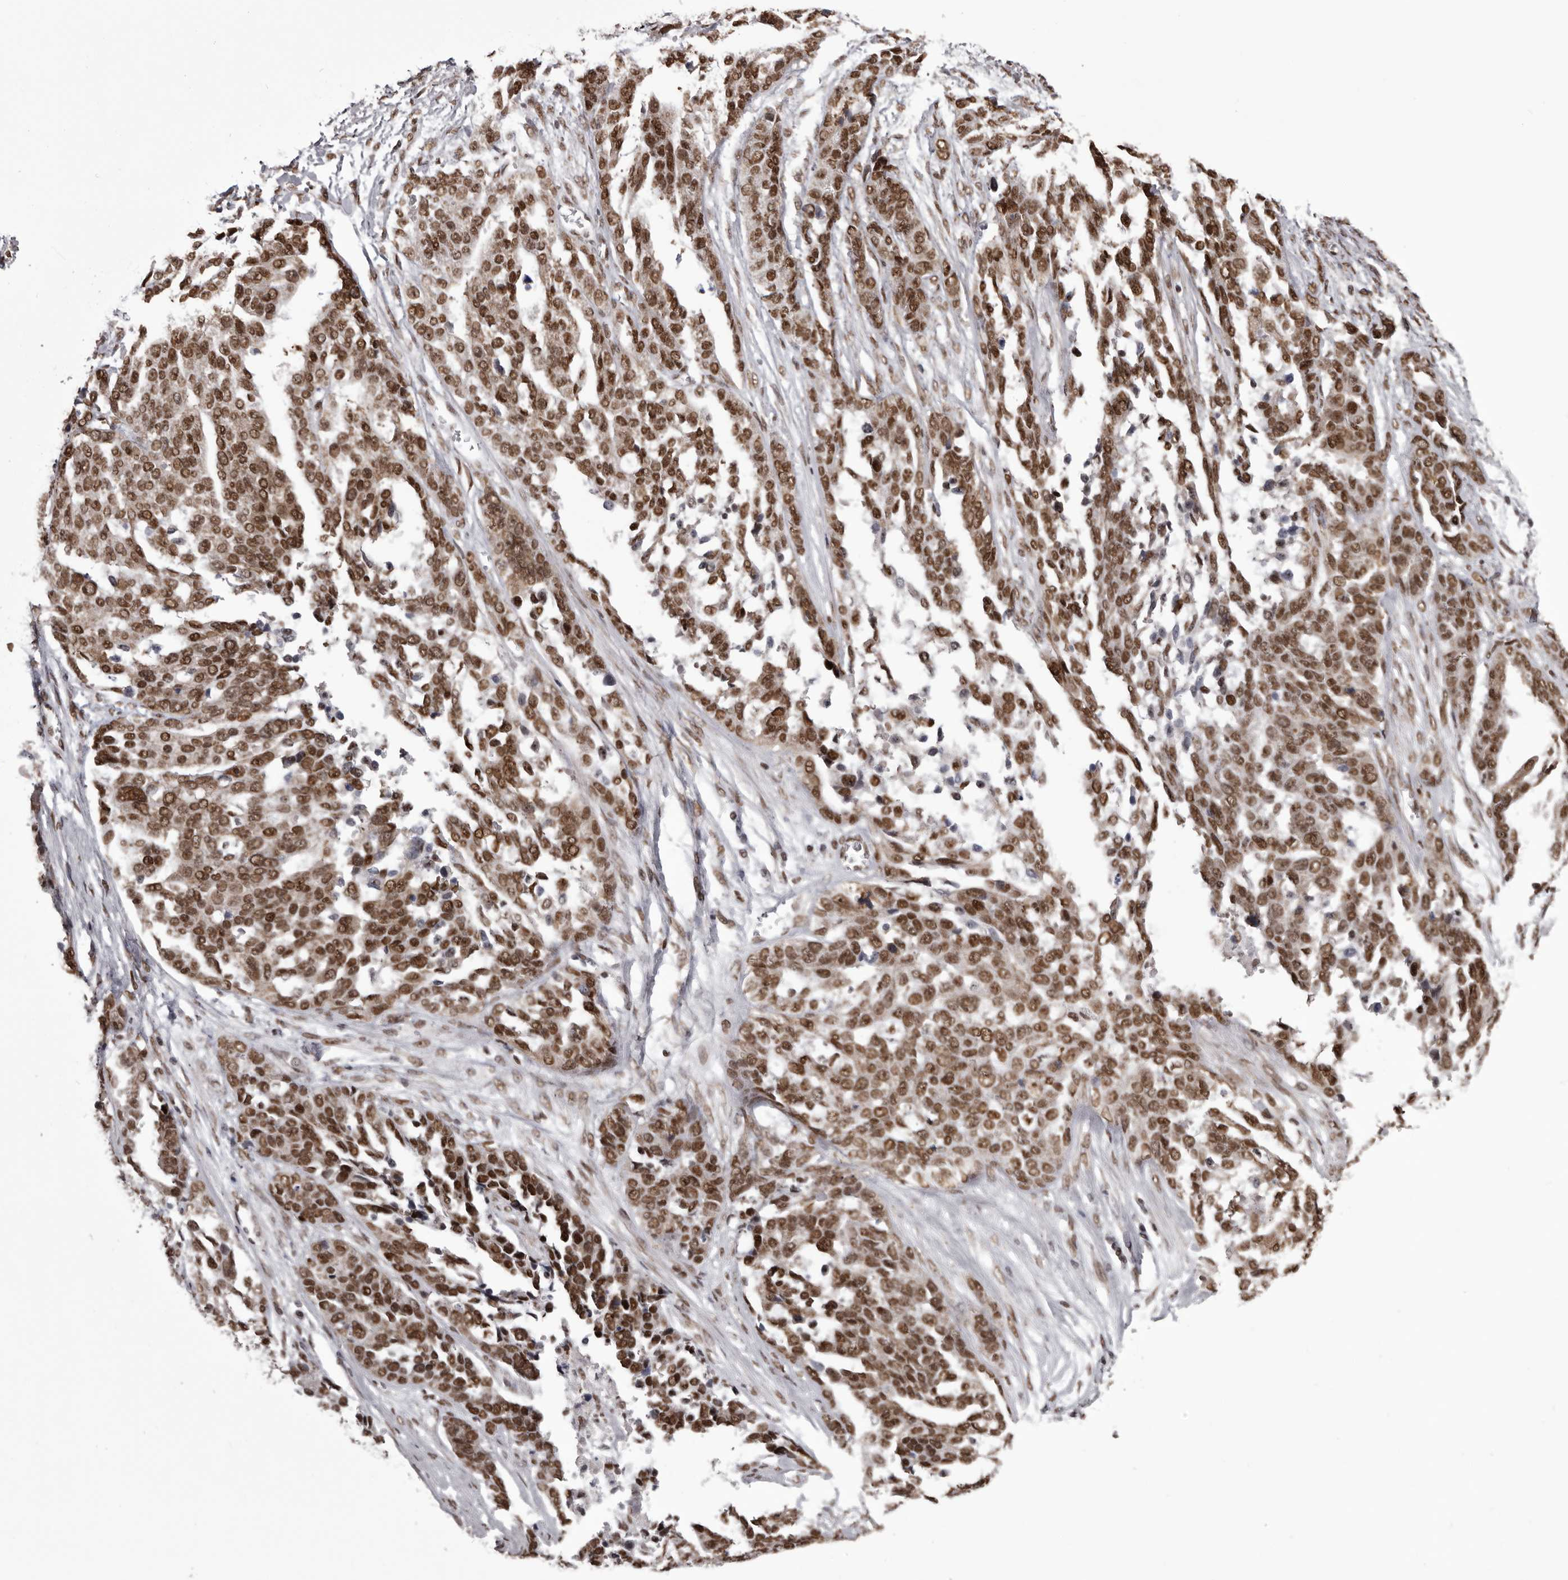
{"staining": {"intensity": "moderate", "quantity": ">75%", "location": "nuclear"}, "tissue": "ovarian cancer", "cell_type": "Tumor cells", "image_type": "cancer", "snomed": [{"axis": "morphology", "description": "Cystadenocarcinoma, serous, NOS"}, {"axis": "topography", "description": "Ovary"}], "caption": "A photomicrograph of ovarian serous cystadenocarcinoma stained for a protein shows moderate nuclear brown staining in tumor cells.", "gene": "NUMA1", "patient": {"sex": "female", "age": 44}}